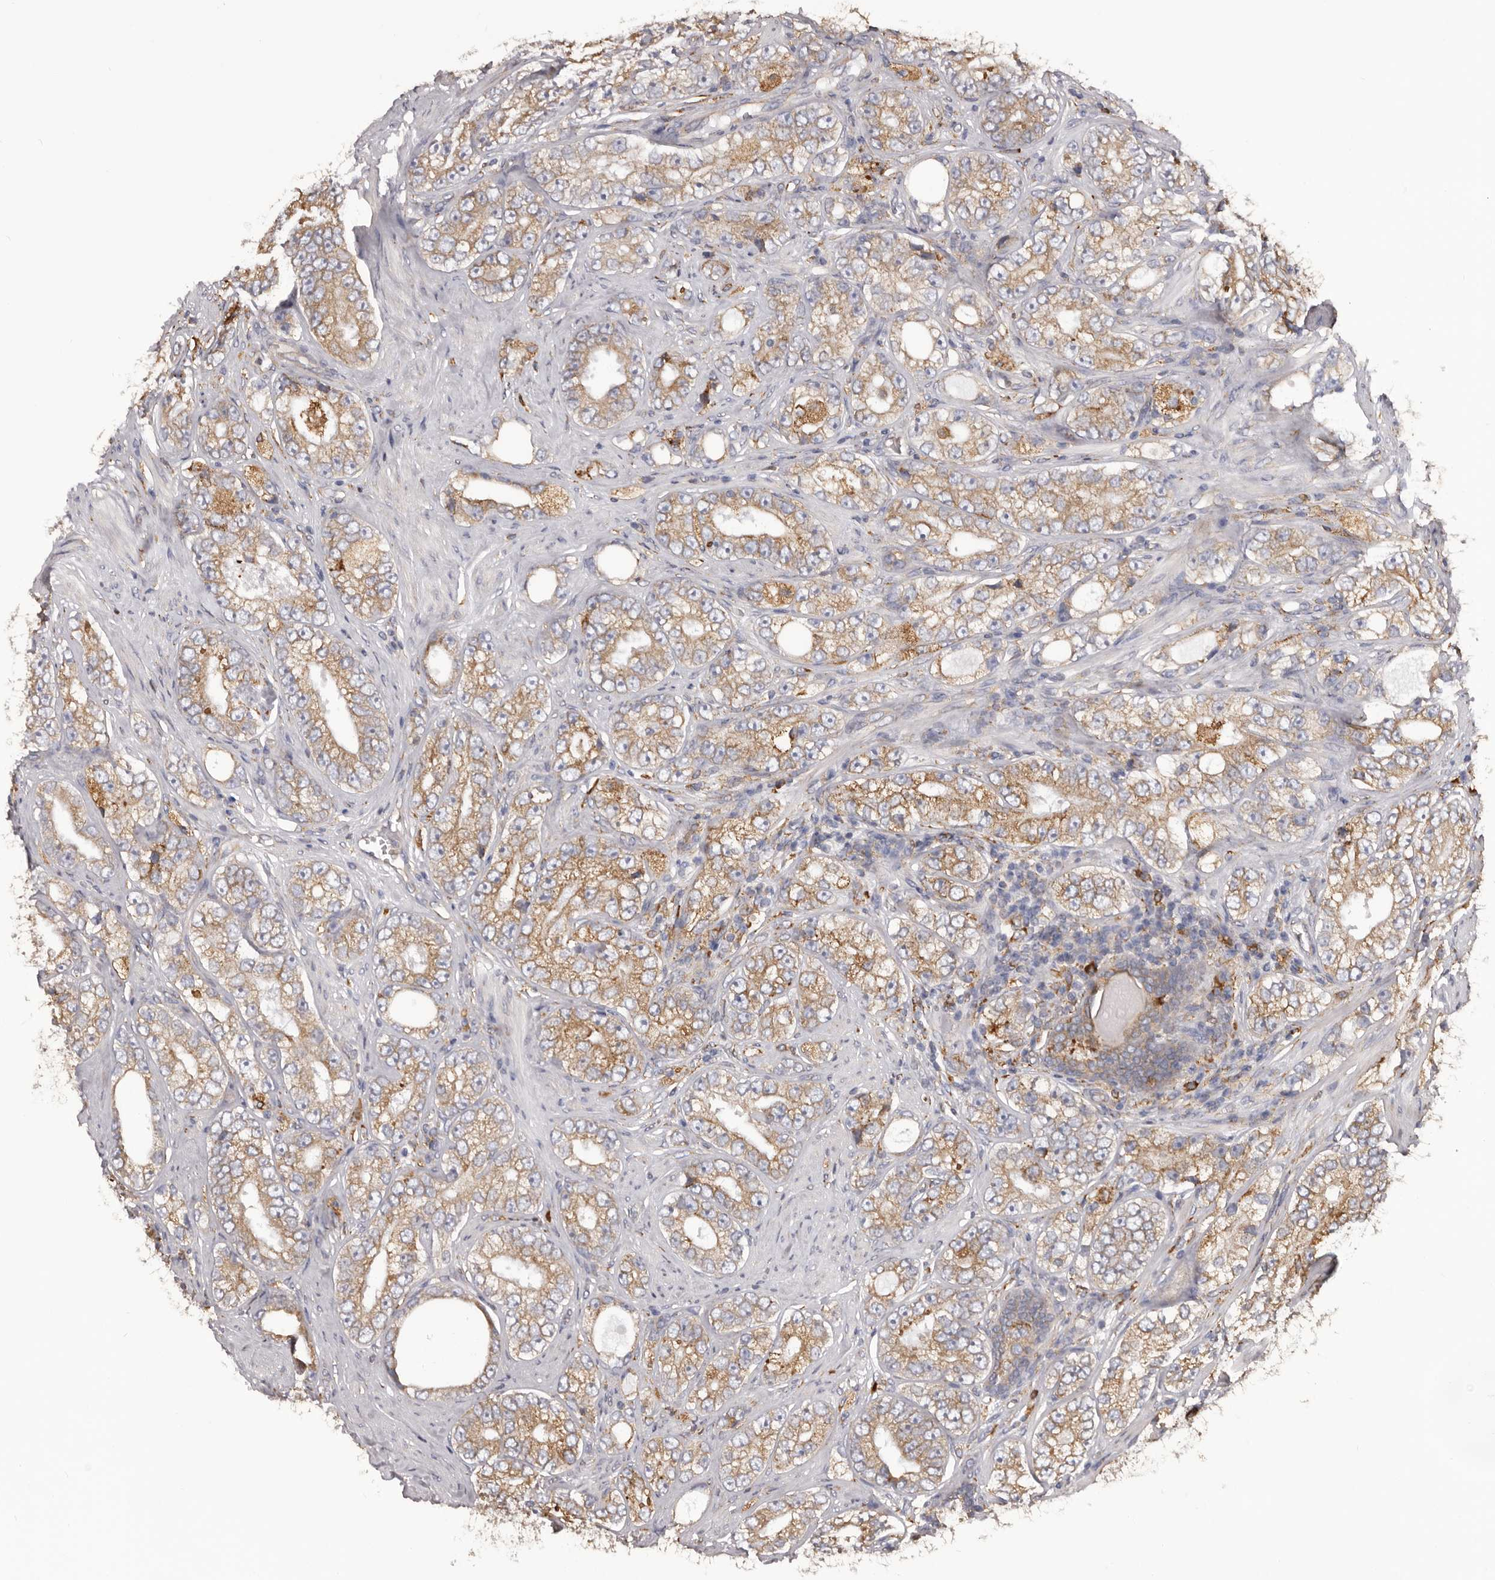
{"staining": {"intensity": "moderate", "quantity": ">75%", "location": "cytoplasmic/membranous"}, "tissue": "prostate cancer", "cell_type": "Tumor cells", "image_type": "cancer", "snomed": [{"axis": "morphology", "description": "Adenocarcinoma, High grade"}, {"axis": "topography", "description": "Prostate"}], "caption": "Adenocarcinoma (high-grade) (prostate) stained with DAB (3,3'-diaminobenzidine) IHC exhibits medium levels of moderate cytoplasmic/membranous positivity in about >75% of tumor cells.", "gene": "QRSL1", "patient": {"sex": "male", "age": 56}}